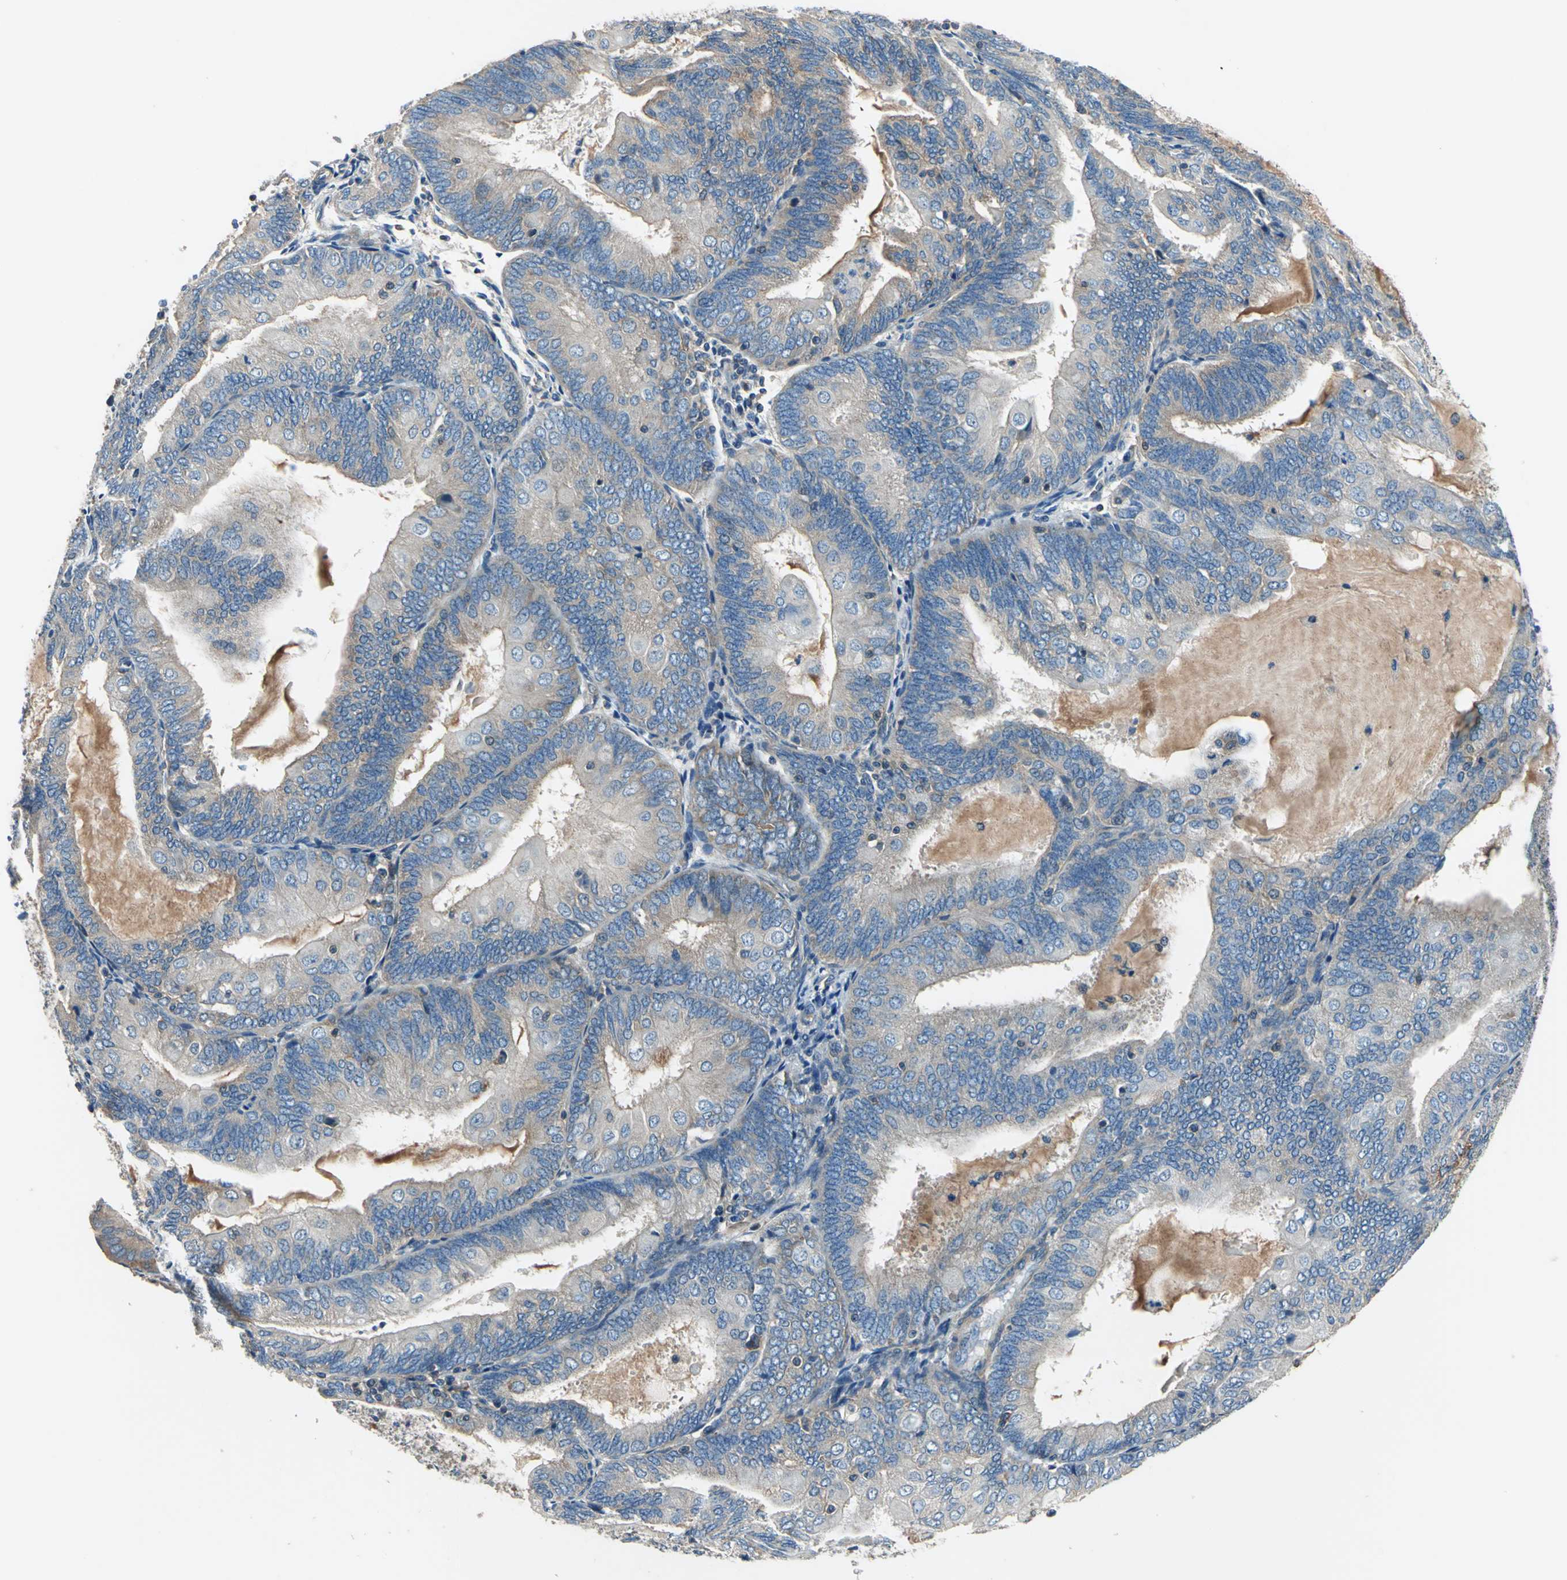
{"staining": {"intensity": "weak", "quantity": ">75%", "location": "cytoplasmic/membranous"}, "tissue": "endometrial cancer", "cell_type": "Tumor cells", "image_type": "cancer", "snomed": [{"axis": "morphology", "description": "Adenocarcinoma, NOS"}, {"axis": "topography", "description": "Endometrium"}], "caption": "Immunohistochemical staining of endometrial cancer (adenocarcinoma) reveals weak cytoplasmic/membranous protein positivity in about >75% of tumor cells.", "gene": "DDX3Y", "patient": {"sex": "female", "age": 81}}